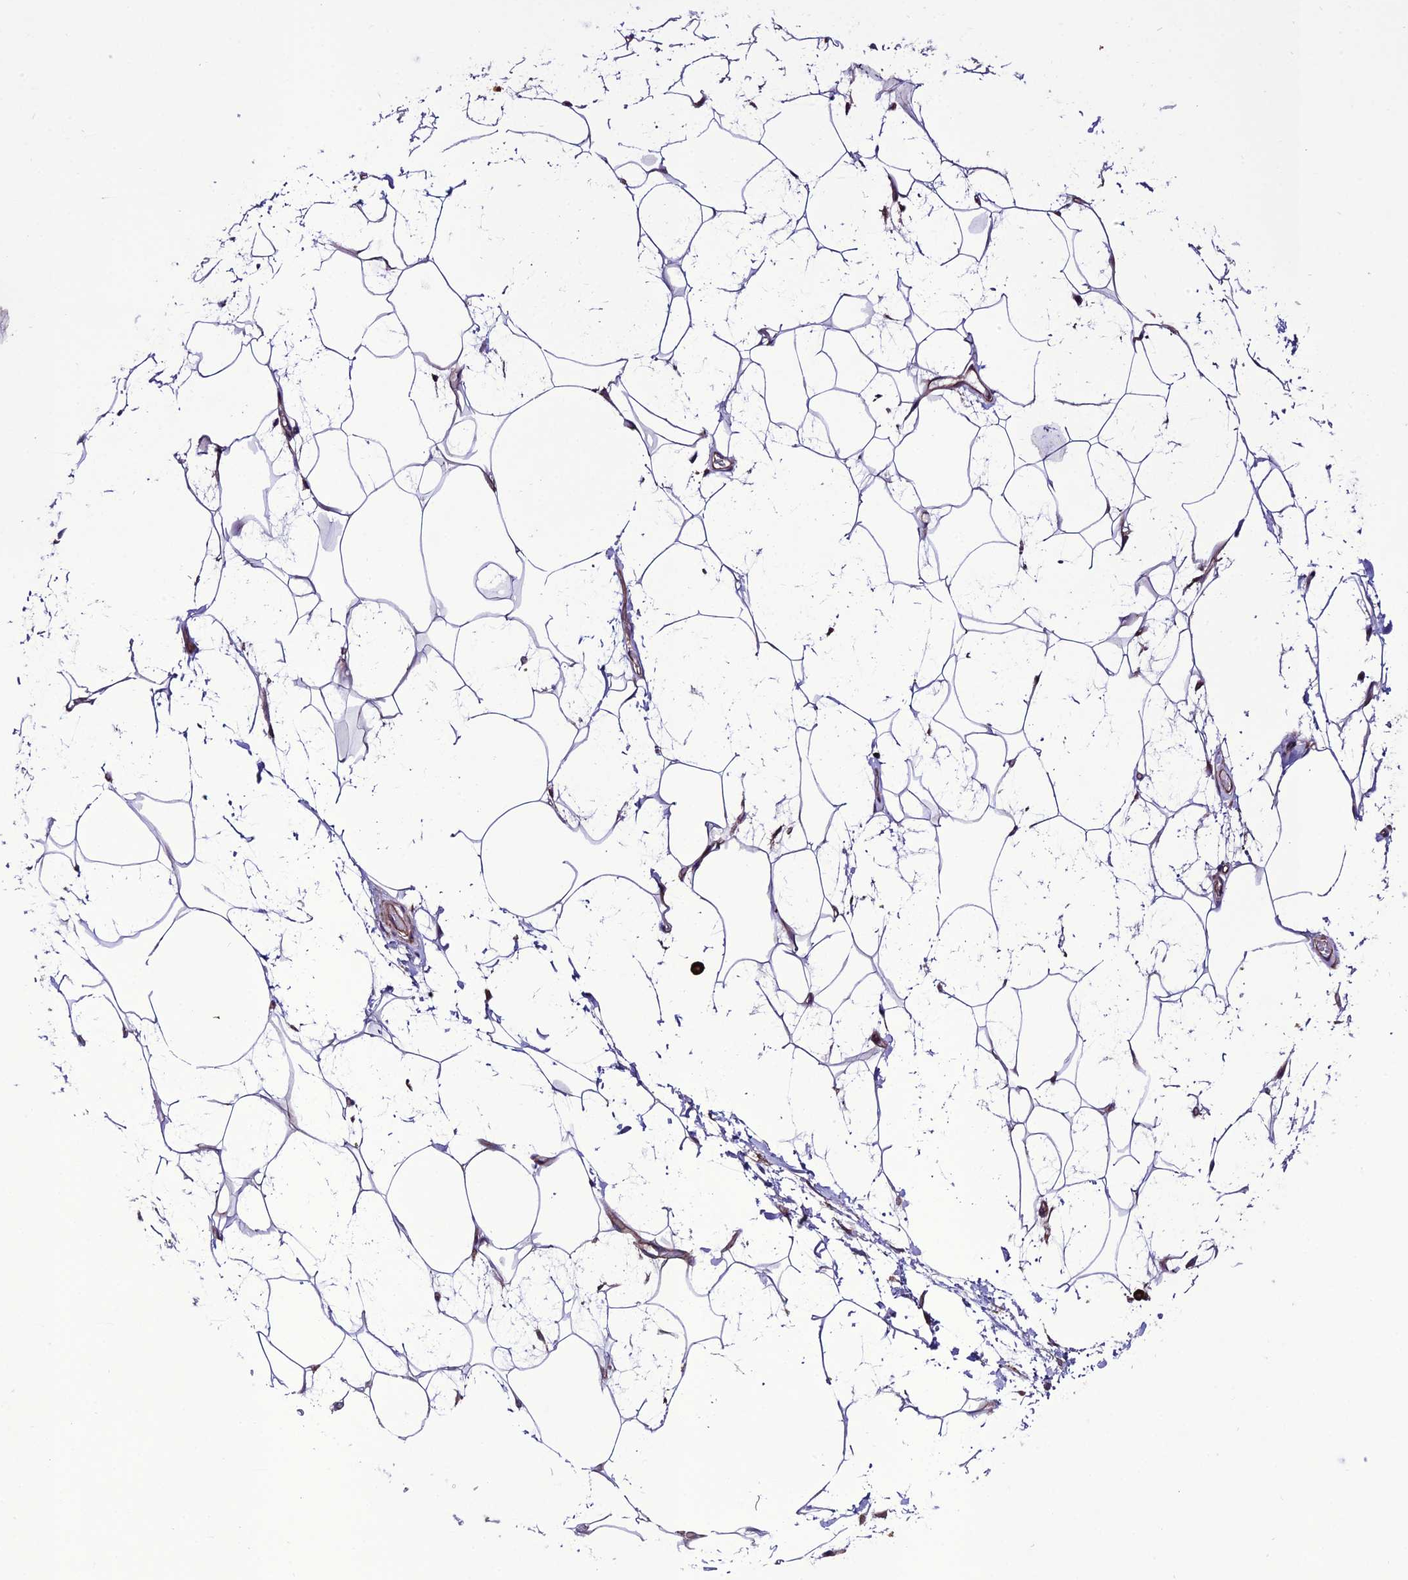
{"staining": {"intensity": "negative", "quantity": "none", "location": "none"}, "tissue": "adipose tissue", "cell_type": "Adipocytes", "image_type": "normal", "snomed": [{"axis": "morphology", "description": "Normal tissue, NOS"}, {"axis": "morphology", "description": "Adenocarcinoma, NOS"}, {"axis": "topography", "description": "Rectum"}, {"axis": "topography", "description": "Vagina"}, {"axis": "topography", "description": "Peripheral nerve tissue"}], "caption": "Human adipose tissue stained for a protein using IHC reveals no staining in adipocytes.", "gene": "PPIL3", "patient": {"sex": "female", "age": 71}}